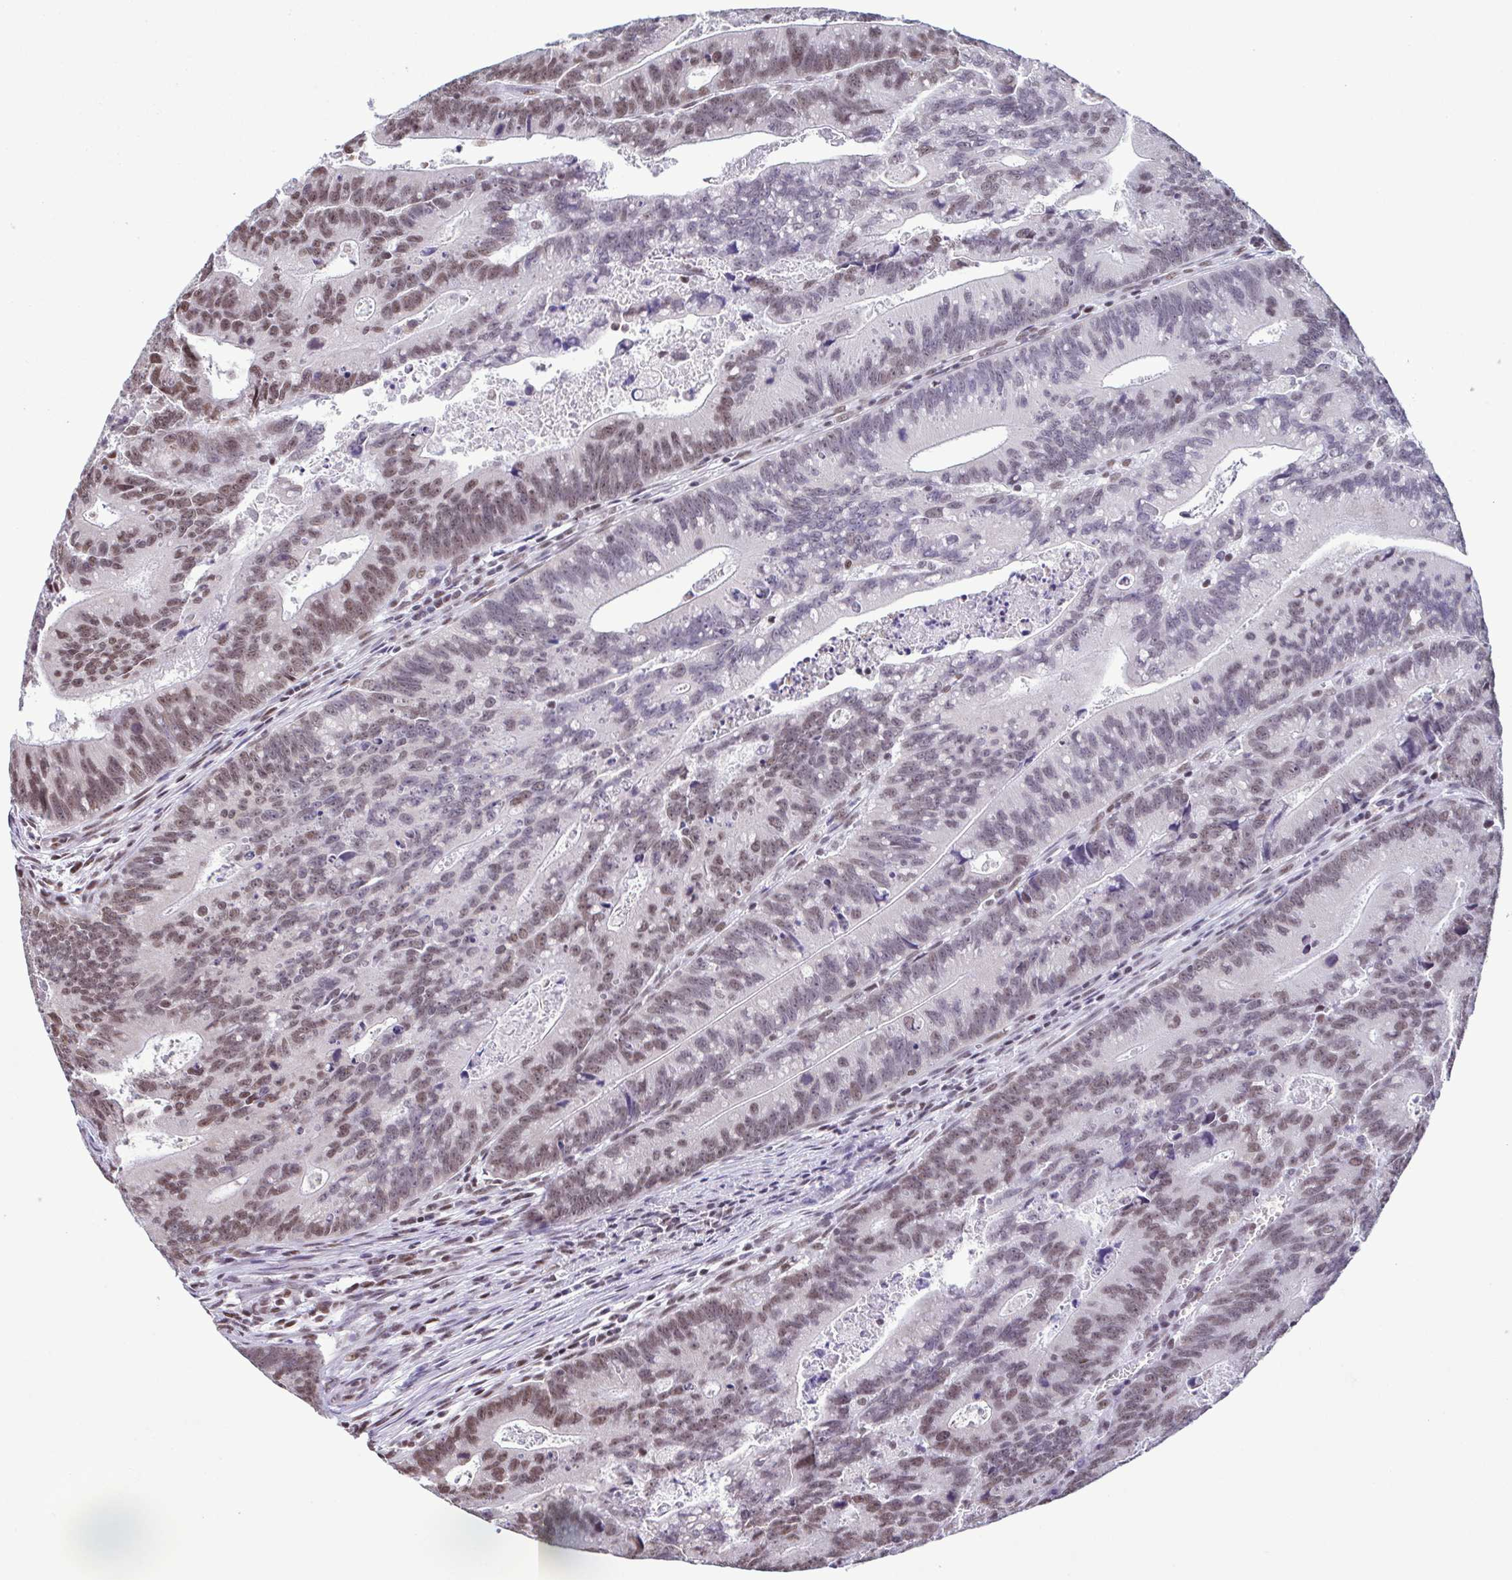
{"staining": {"intensity": "weak", "quantity": "25%-75%", "location": "nuclear"}, "tissue": "colorectal cancer", "cell_type": "Tumor cells", "image_type": "cancer", "snomed": [{"axis": "morphology", "description": "Adenocarcinoma, NOS"}, {"axis": "topography", "description": "Rectum"}], "caption": "A histopathology image of human colorectal adenocarcinoma stained for a protein shows weak nuclear brown staining in tumor cells. Ihc stains the protein of interest in brown and the nuclei are stained blue.", "gene": "TIMM21", "patient": {"sex": "female", "age": 81}}